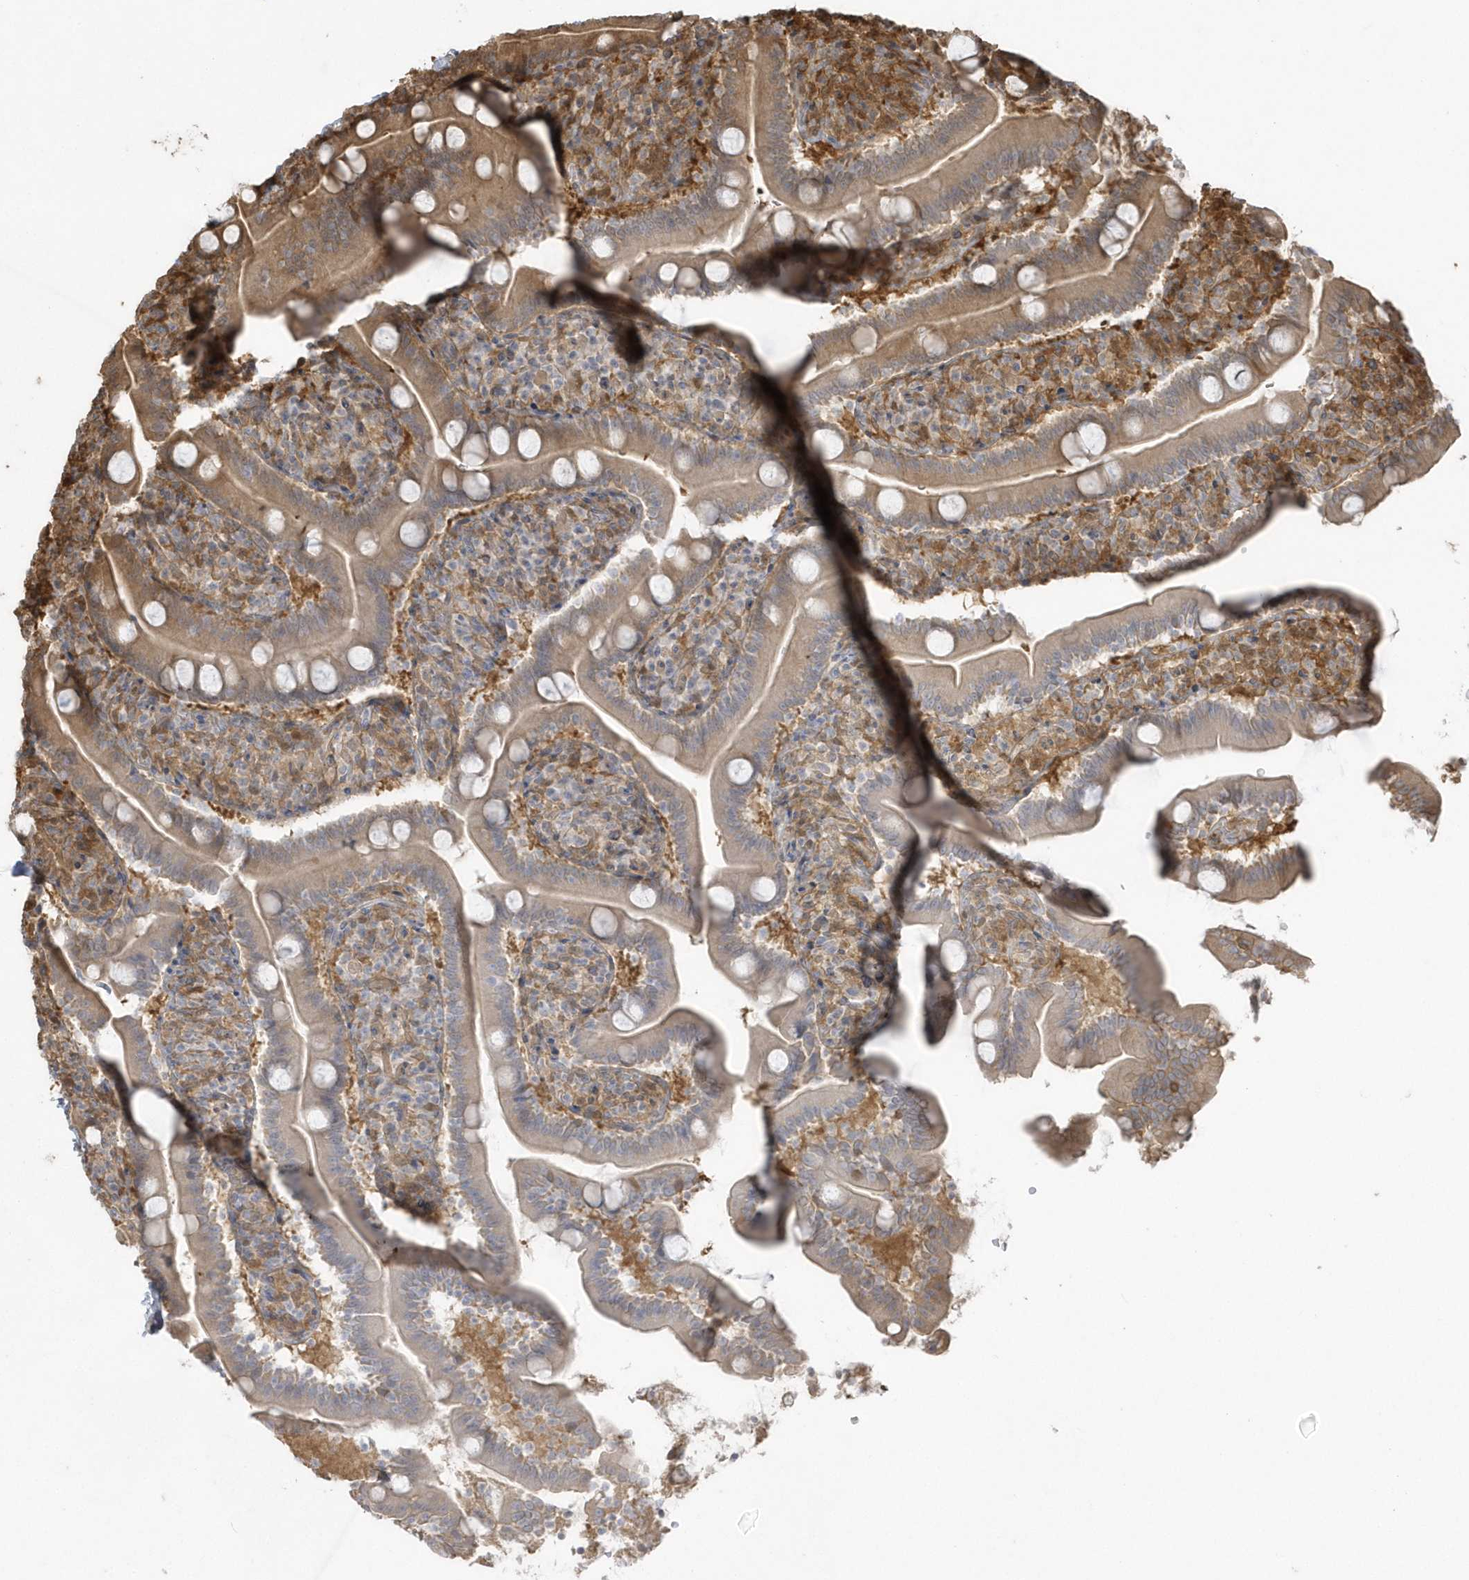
{"staining": {"intensity": "moderate", "quantity": ">75%", "location": "cytoplasmic/membranous"}, "tissue": "duodenum", "cell_type": "Glandular cells", "image_type": "normal", "snomed": [{"axis": "morphology", "description": "Normal tissue, NOS"}, {"axis": "topography", "description": "Duodenum"}], "caption": "Approximately >75% of glandular cells in unremarkable human duodenum display moderate cytoplasmic/membranous protein positivity as visualized by brown immunohistochemical staining.", "gene": "HNMT", "patient": {"sex": "male", "age": 35}}